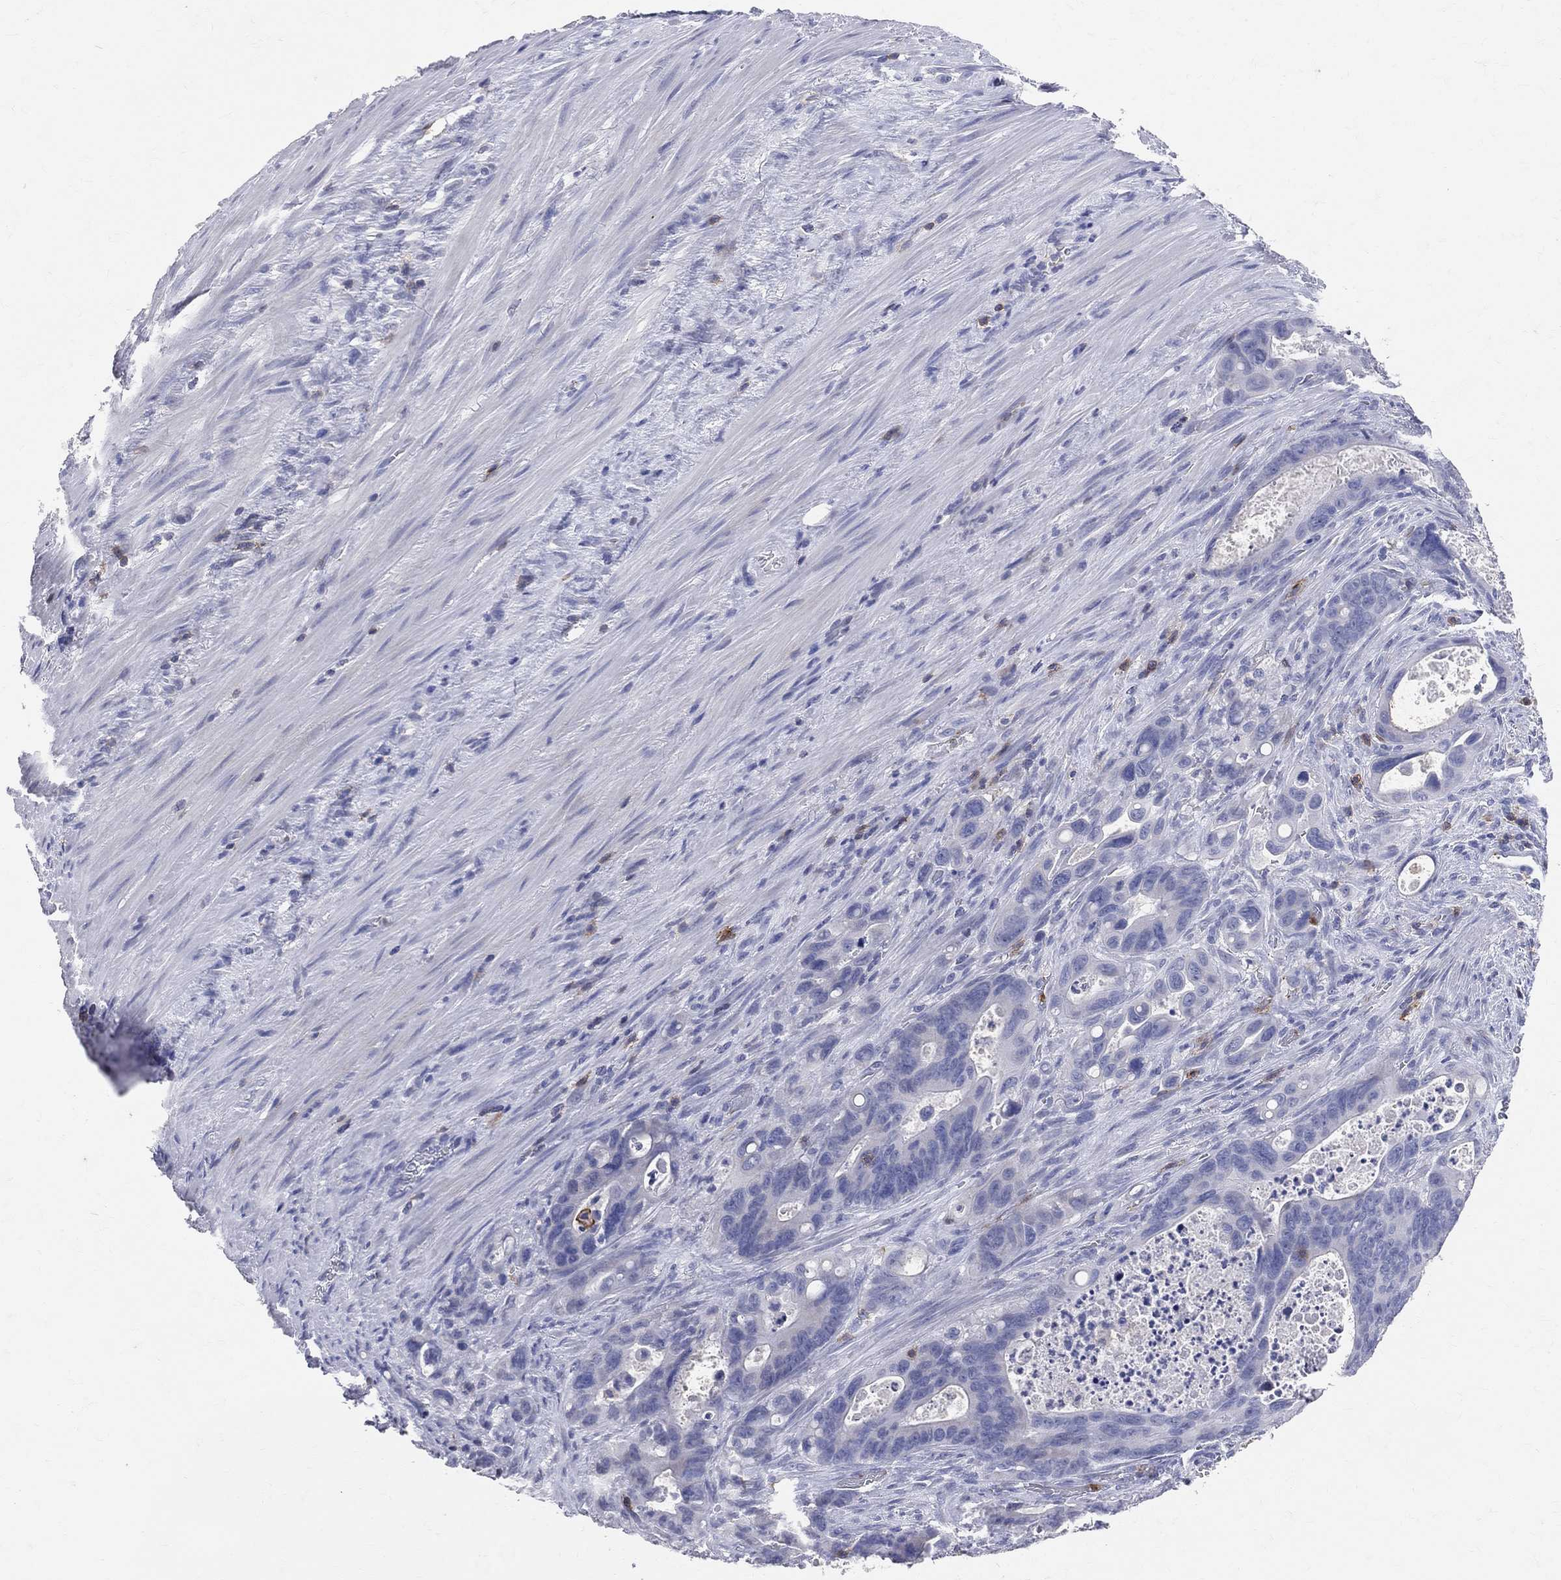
{"staining": {"intensity": "negative", "quantity": "none", "location": "none"}, "tissue": "colorectal cancer", "cell_type": "Tumor cells", "image_type": "cancer", "snomed": [{"axis": "morphology", "description": "Adenocarcinoma, NOS"}, {"axis": "topography", "description": "Rectum"}], "caption": "The photomicrograph demonstrates no significant expression in tumor cells of colorectal cancer.", "gene": "LAT", "patient": {"sex": "male", "age": 64}}